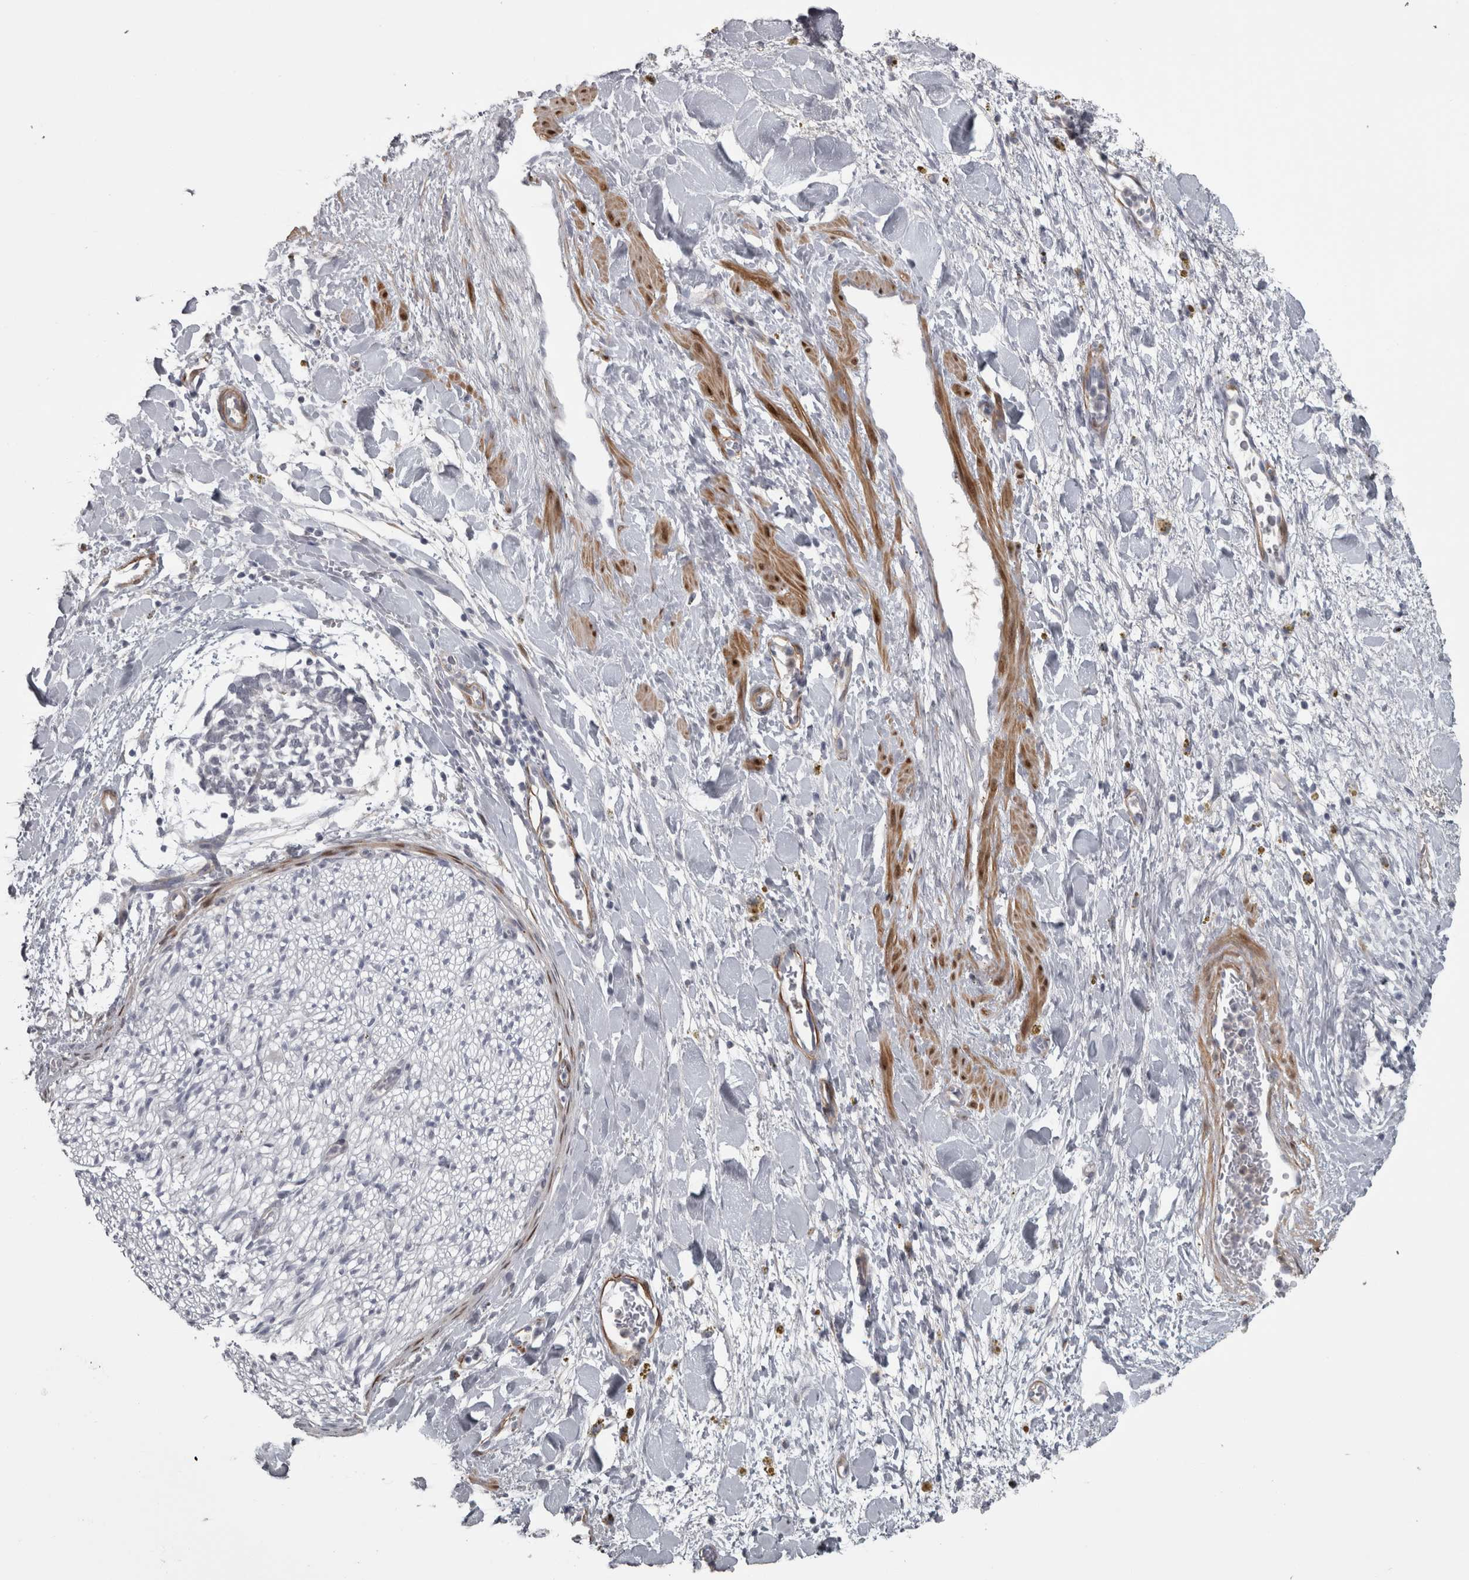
{"staining": {"intensity": "negative", "quantity": "none", "location": "none"}, "tissue": "adipose tissue", "cell_type": "Adipocytes", "image_type": "normal", "snomed": [{"axis": "morphology", "description": "Normal tissue, NOS"}, {"axis": "topography", "description": "Kidney"}, {"axis": "topography", "description": "Peripheral nerve tissue"}], "caption": "Immunohistochemical staining of normal adipose tissue reveals no significant staining in adipocytes. (DAB immunohistochemistry, high magnification).", "gene": "PPP1R12B", "patient": {"sex": "male", "age": 7}}